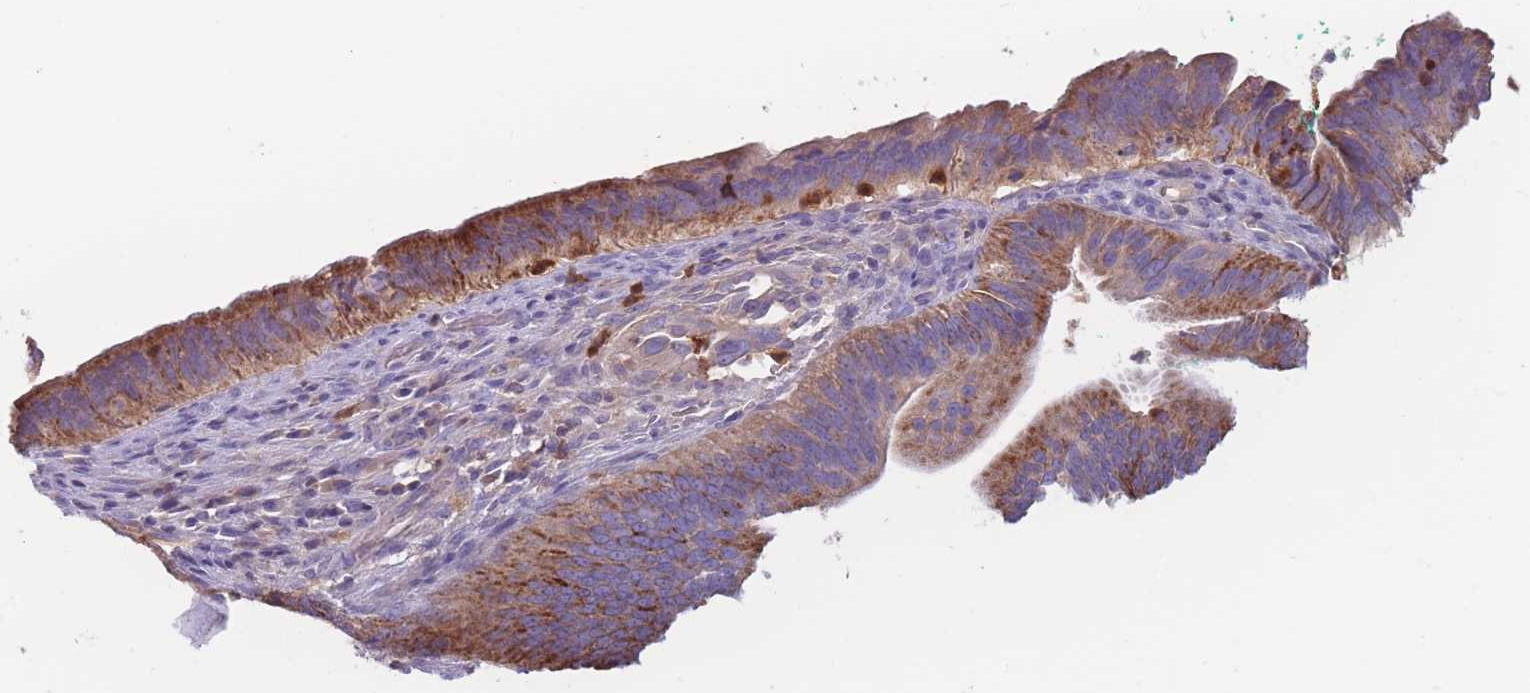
{"staining": {"intensity": "moderate", "quantity": ">75%", "location": "cytoplasmic/membranous"}, "tissue": "cervical cancer", "cell_type": "Tumor cells", "image_type": "cancer", "snomed": [{"axis": "morphology", "description": "Adenocarcinoma, NOS"}, {"axis": "topography", "description": "Cervix"}], "caption": "This histopathology image reveals IHC staining of human cervical cancer (adenocarcinoma), with medium moderate cytoplasmic/membranous expression in approximately >75% of tumor cells.", "gene": "ST3GAL4", "patient": {"sex": "female", "age": 42}}